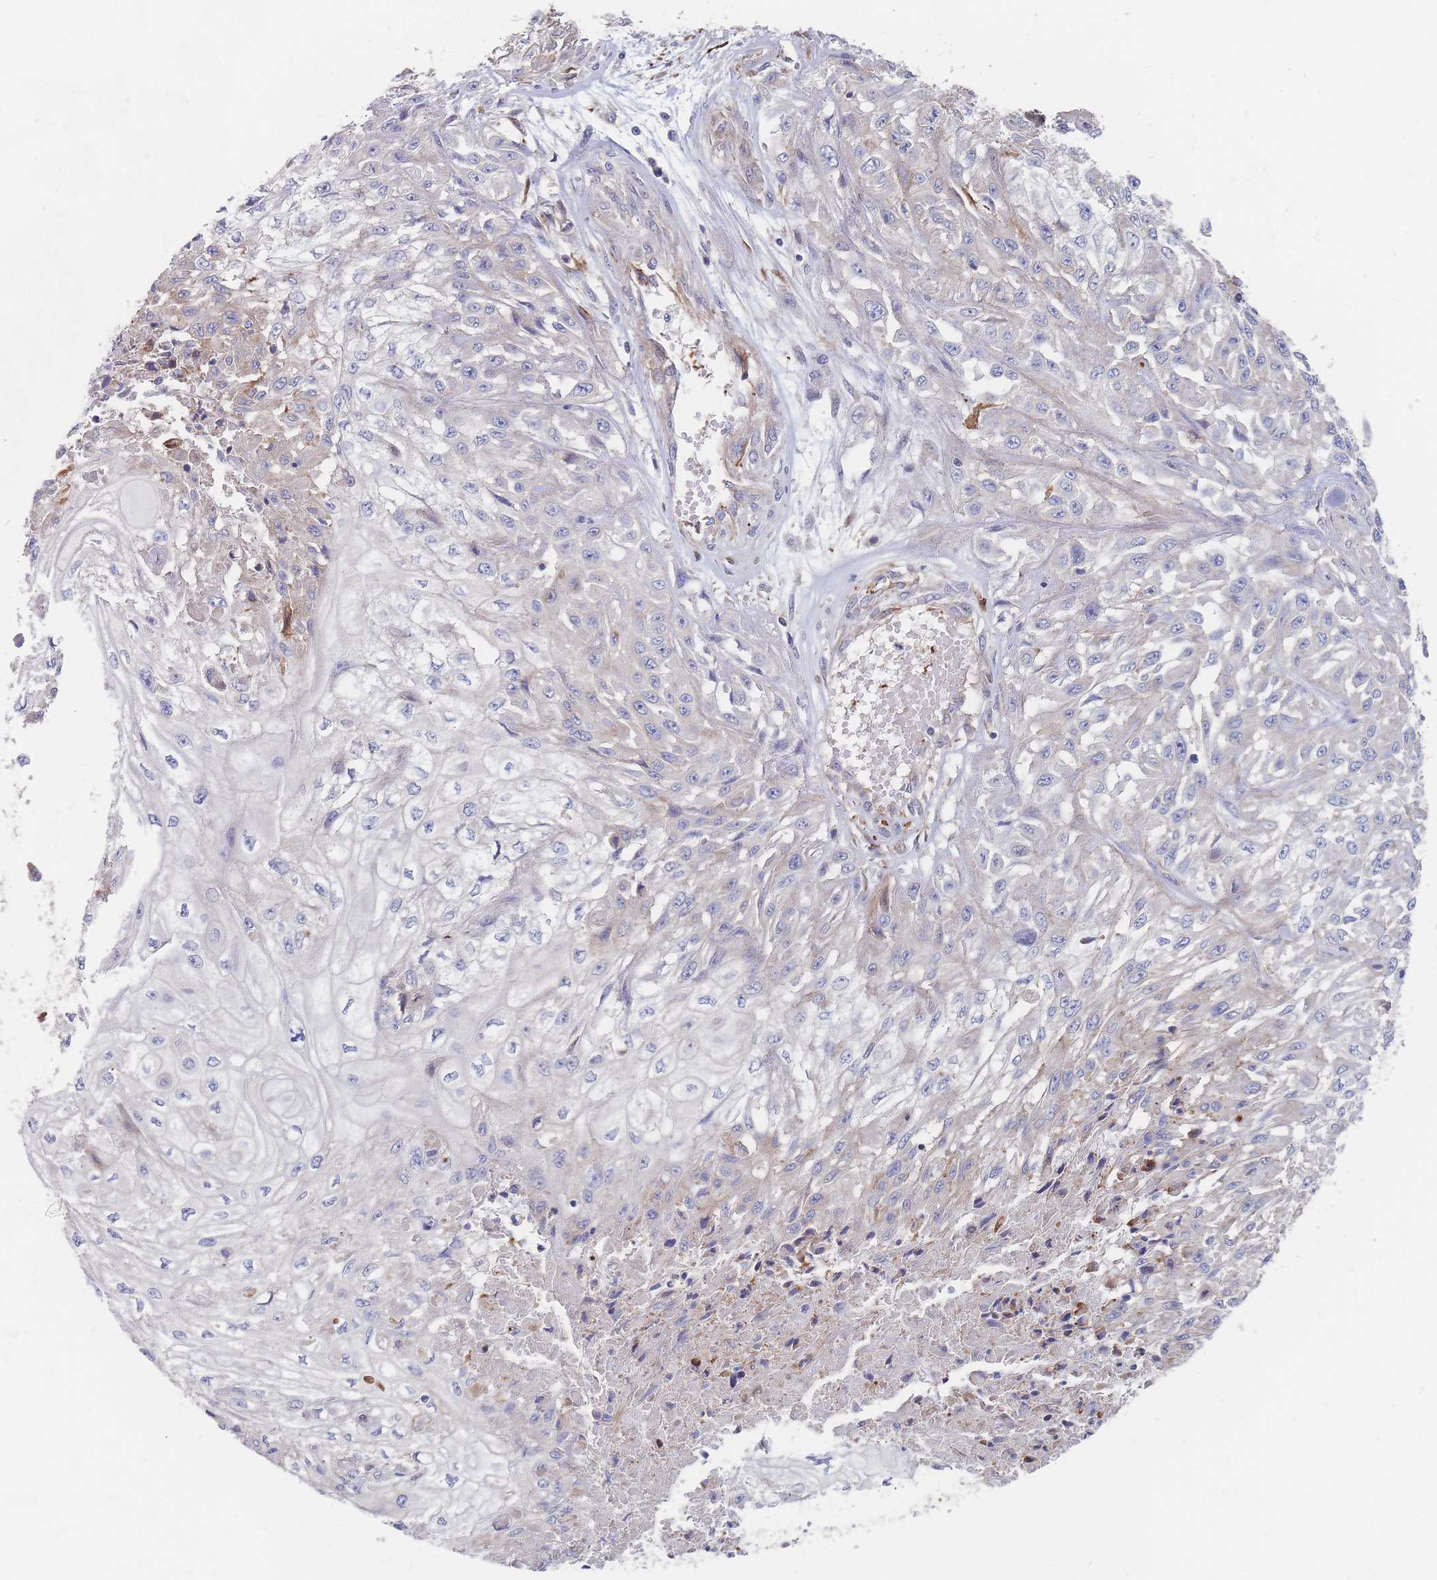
{"staining": {"intensity": "negative", "quantity": "none", "location": "none"}, "tissue": "skin cancer", "cell_type": "Tumor cells", "image_type": "cancer", "snomed": [{"axis": "morphology", "description": "Squamous cell carcinoma, NOS"}, {"axis": "morphology", "description": "Squamous cell carcinoma, metastatic, NOS"}, {"axis": "topography", "description": "Skin"}, {"axis": "topography", "description": "Lymph node"}], "caption": "High magnification brightfield microscopy of skin cancer stained with DAB (brown) and counterstained with hematoxylin (blue): tumor cells show no significant positivity.", "gene": "G6PC1", "patient": {"sex": "male", "age": 75}}